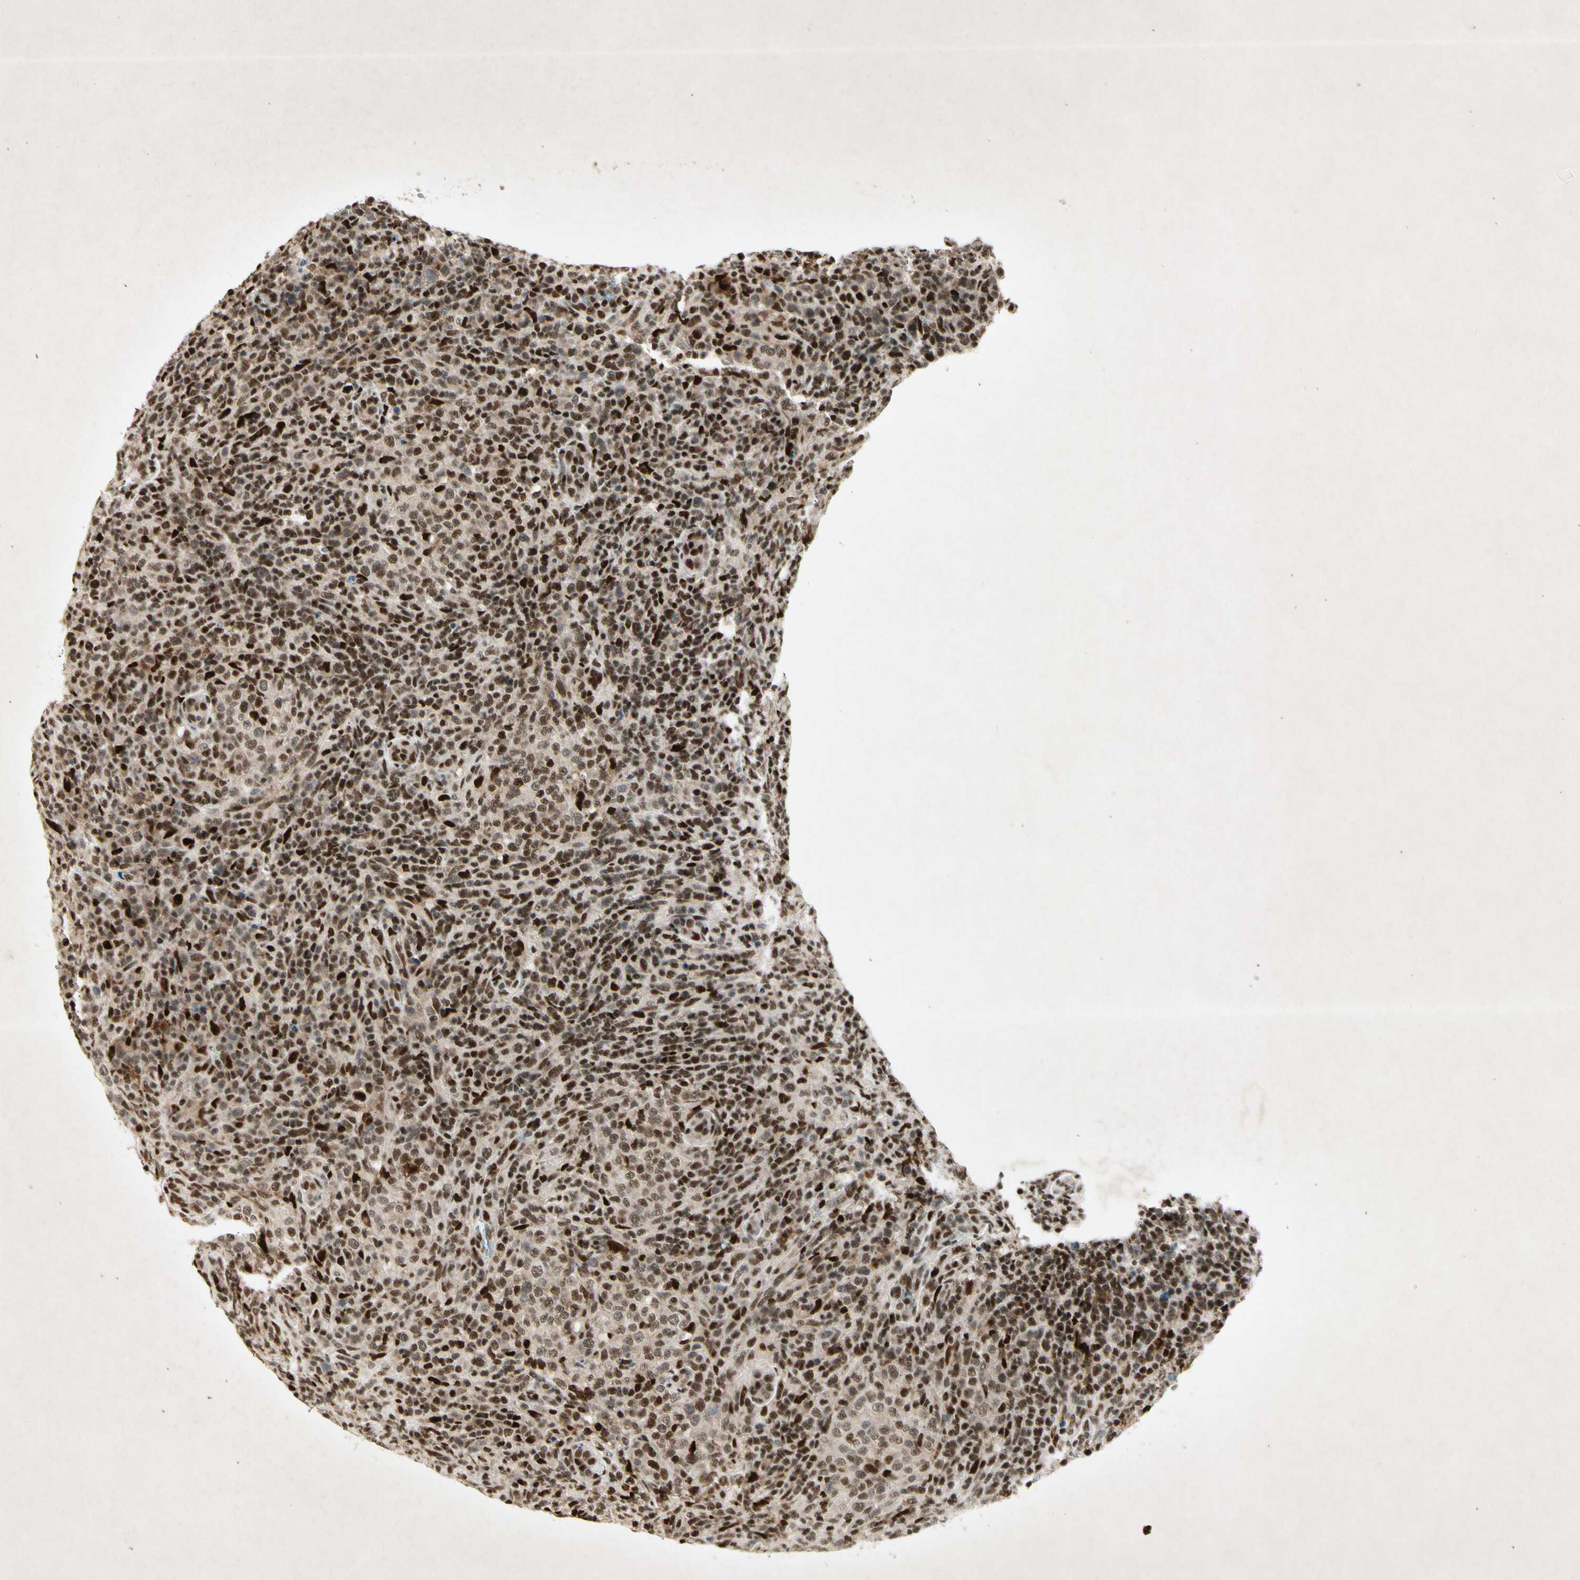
{"staining": {"intensity": "strong", "quantity": ">75%", "location": "nuclear"}, "tissue": "lymphoma", "cell_type": "Tumor cells", "image_type": "cancer", "snomed": [{"axis": "morphology", "description": "Malignant lymphoma, non-Hodgkin's type, High grade"}, {"axis": "topography", "description": "Lymph node"}], "caption": "A photomicrograph of human lymphoma stained for a protein displays strong nuclear brown staining in tumor cells.", "gene": "RNF43", "patient": {"sex": "female", "age": 76}}